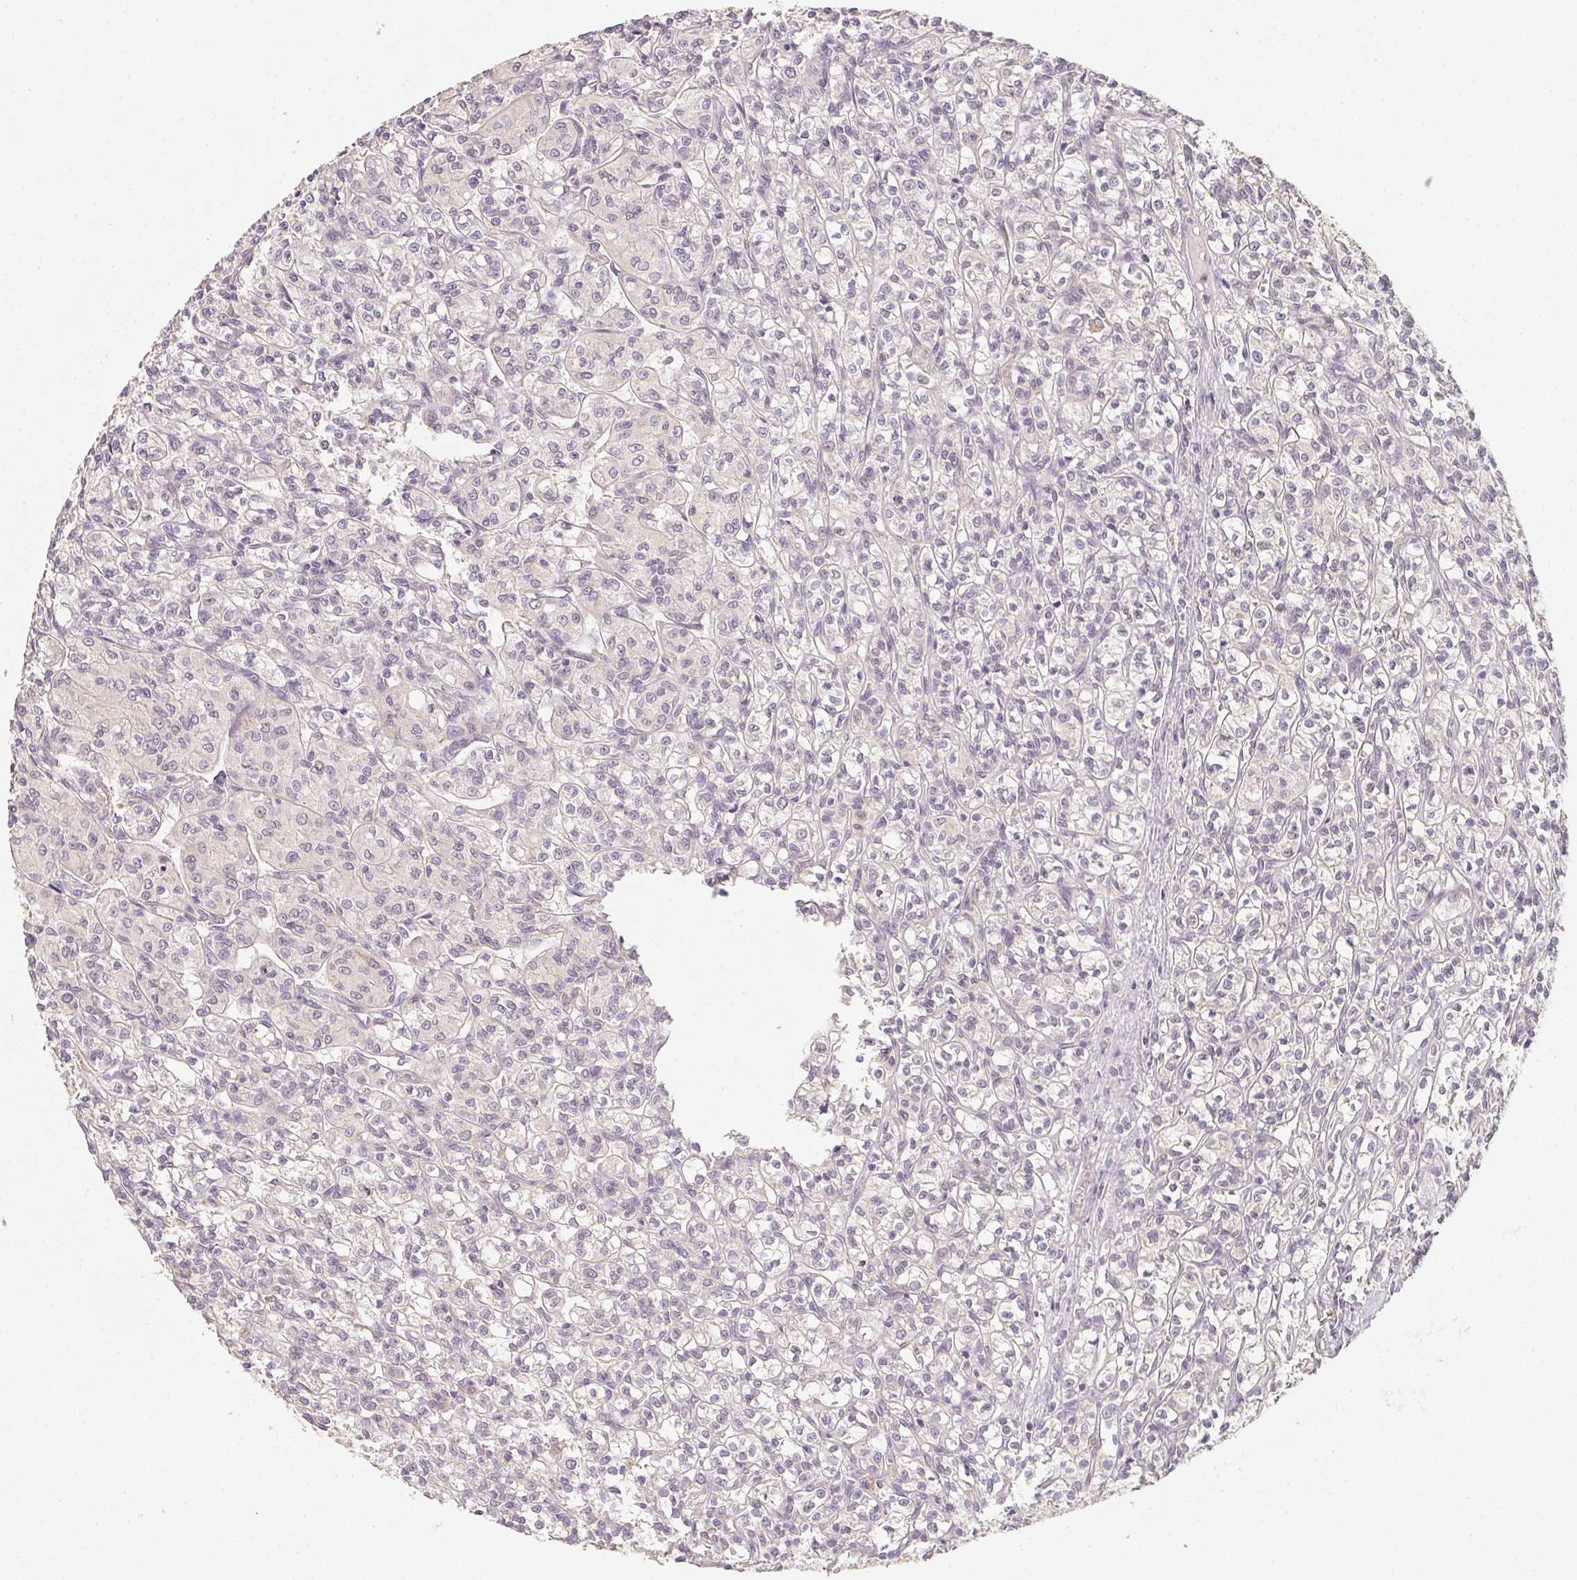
{"staining": {"intensity": "negative", "quantity": "none", "location": "none"}, "tissue": "renal cancer", "cell_type": "Tumor cells", "image_type": "cancer", "snomed": [{"axis": "morphology", "description": "Adenocarcinoma, NOS"}, {"axis": "topography", "description": "Kidney"}], "caption": "Immunohistochemical staining of human renal cancer (adenocarcinoma) demonstrates no significant staining in tumor cells.", "gene": "SOAT1", "patient": {"sex": "male", "age": 36}}